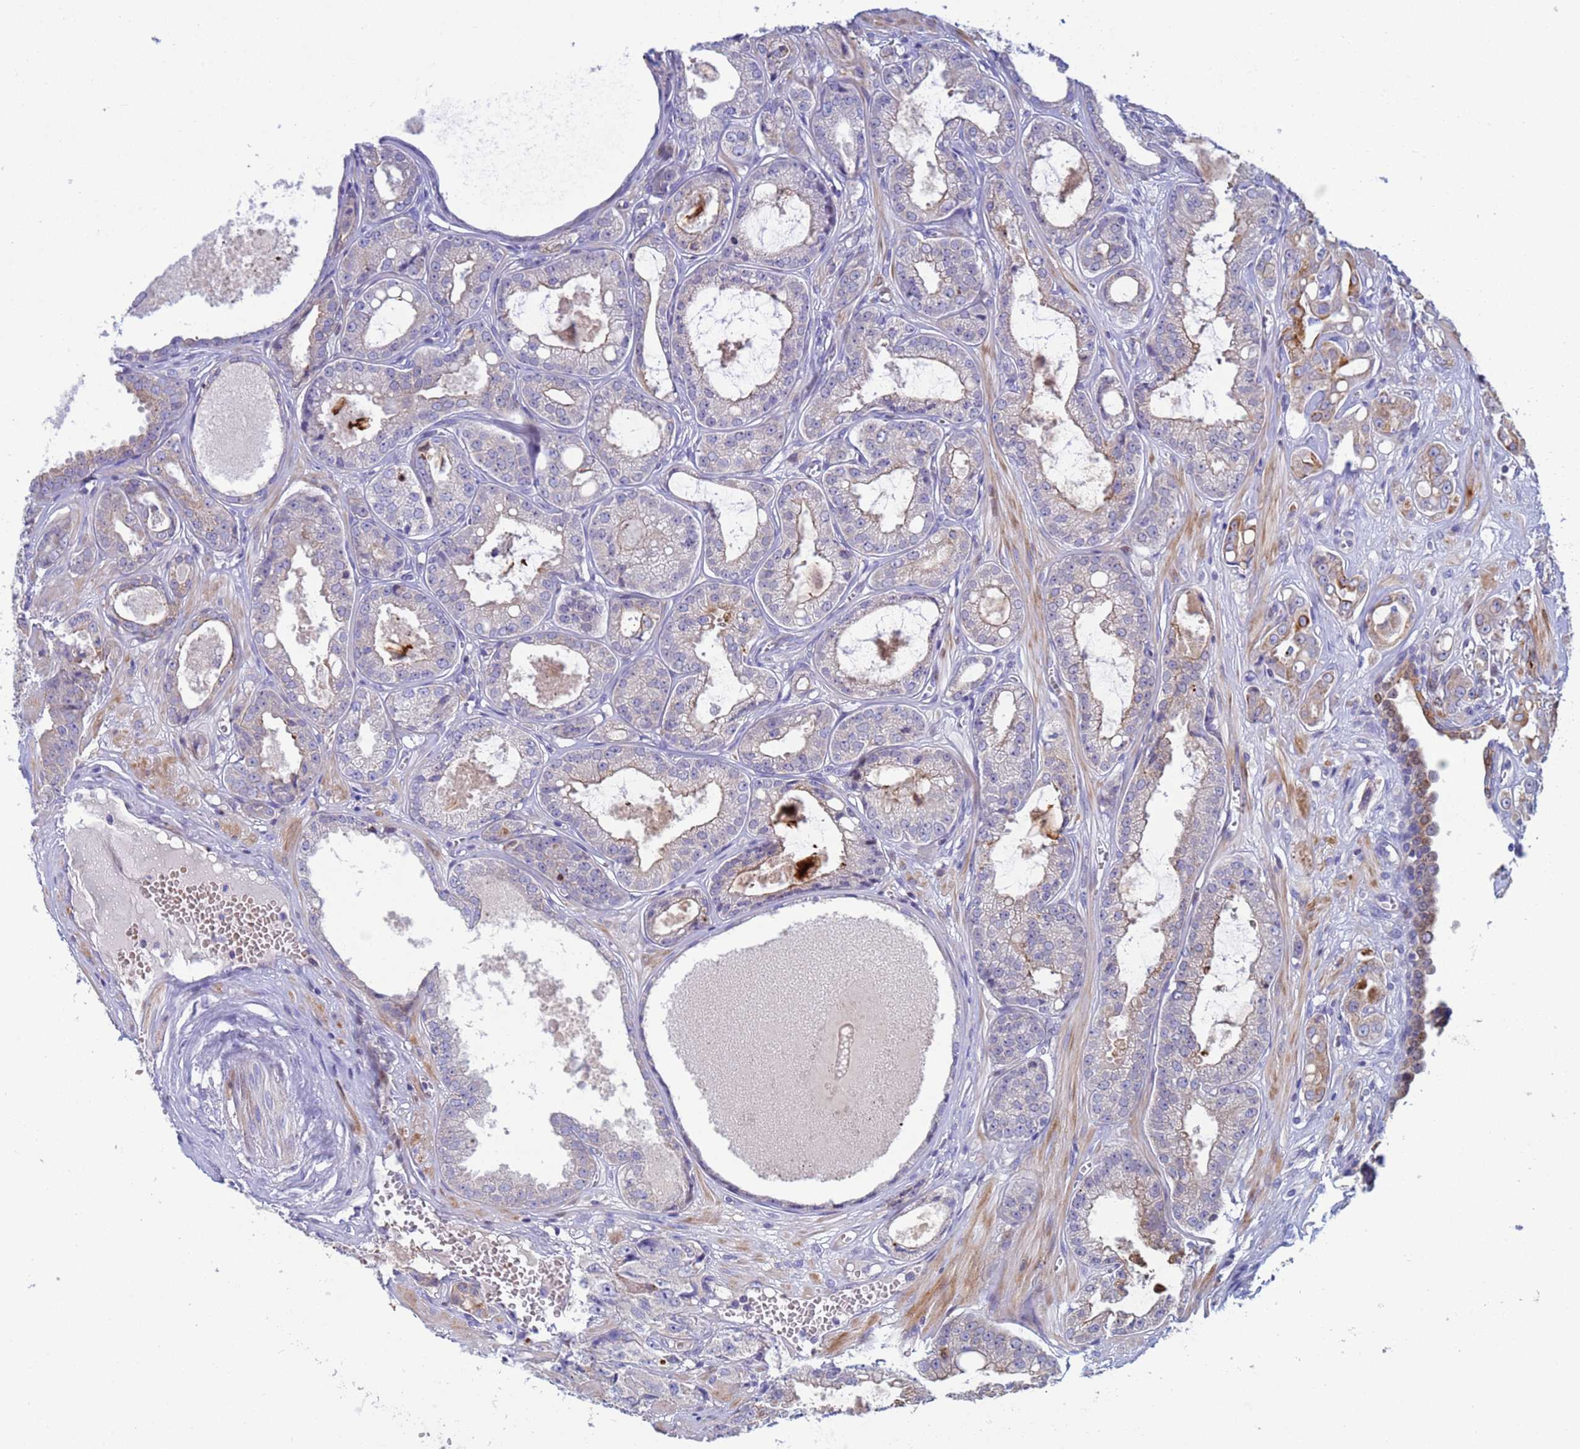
{"staining": {"intensity": "negative", "quantity": "none", "location": "none"}, "tissue": "prostate cancer", "cell_type": "Tumor cells", "image_type": "cancer", "snomed": [{"axis": "morphology", "description": "Adenocarcinoma, High grade"}, {"axis": "topography", "description": "Prostate"}], "caption": "The image reveals no significant staining in tumor cells of prostate cancer (adenocarcinoma (high-grade)).", "gene": "PPP6R1", "patient": {"sex": "male", "age": 74}}